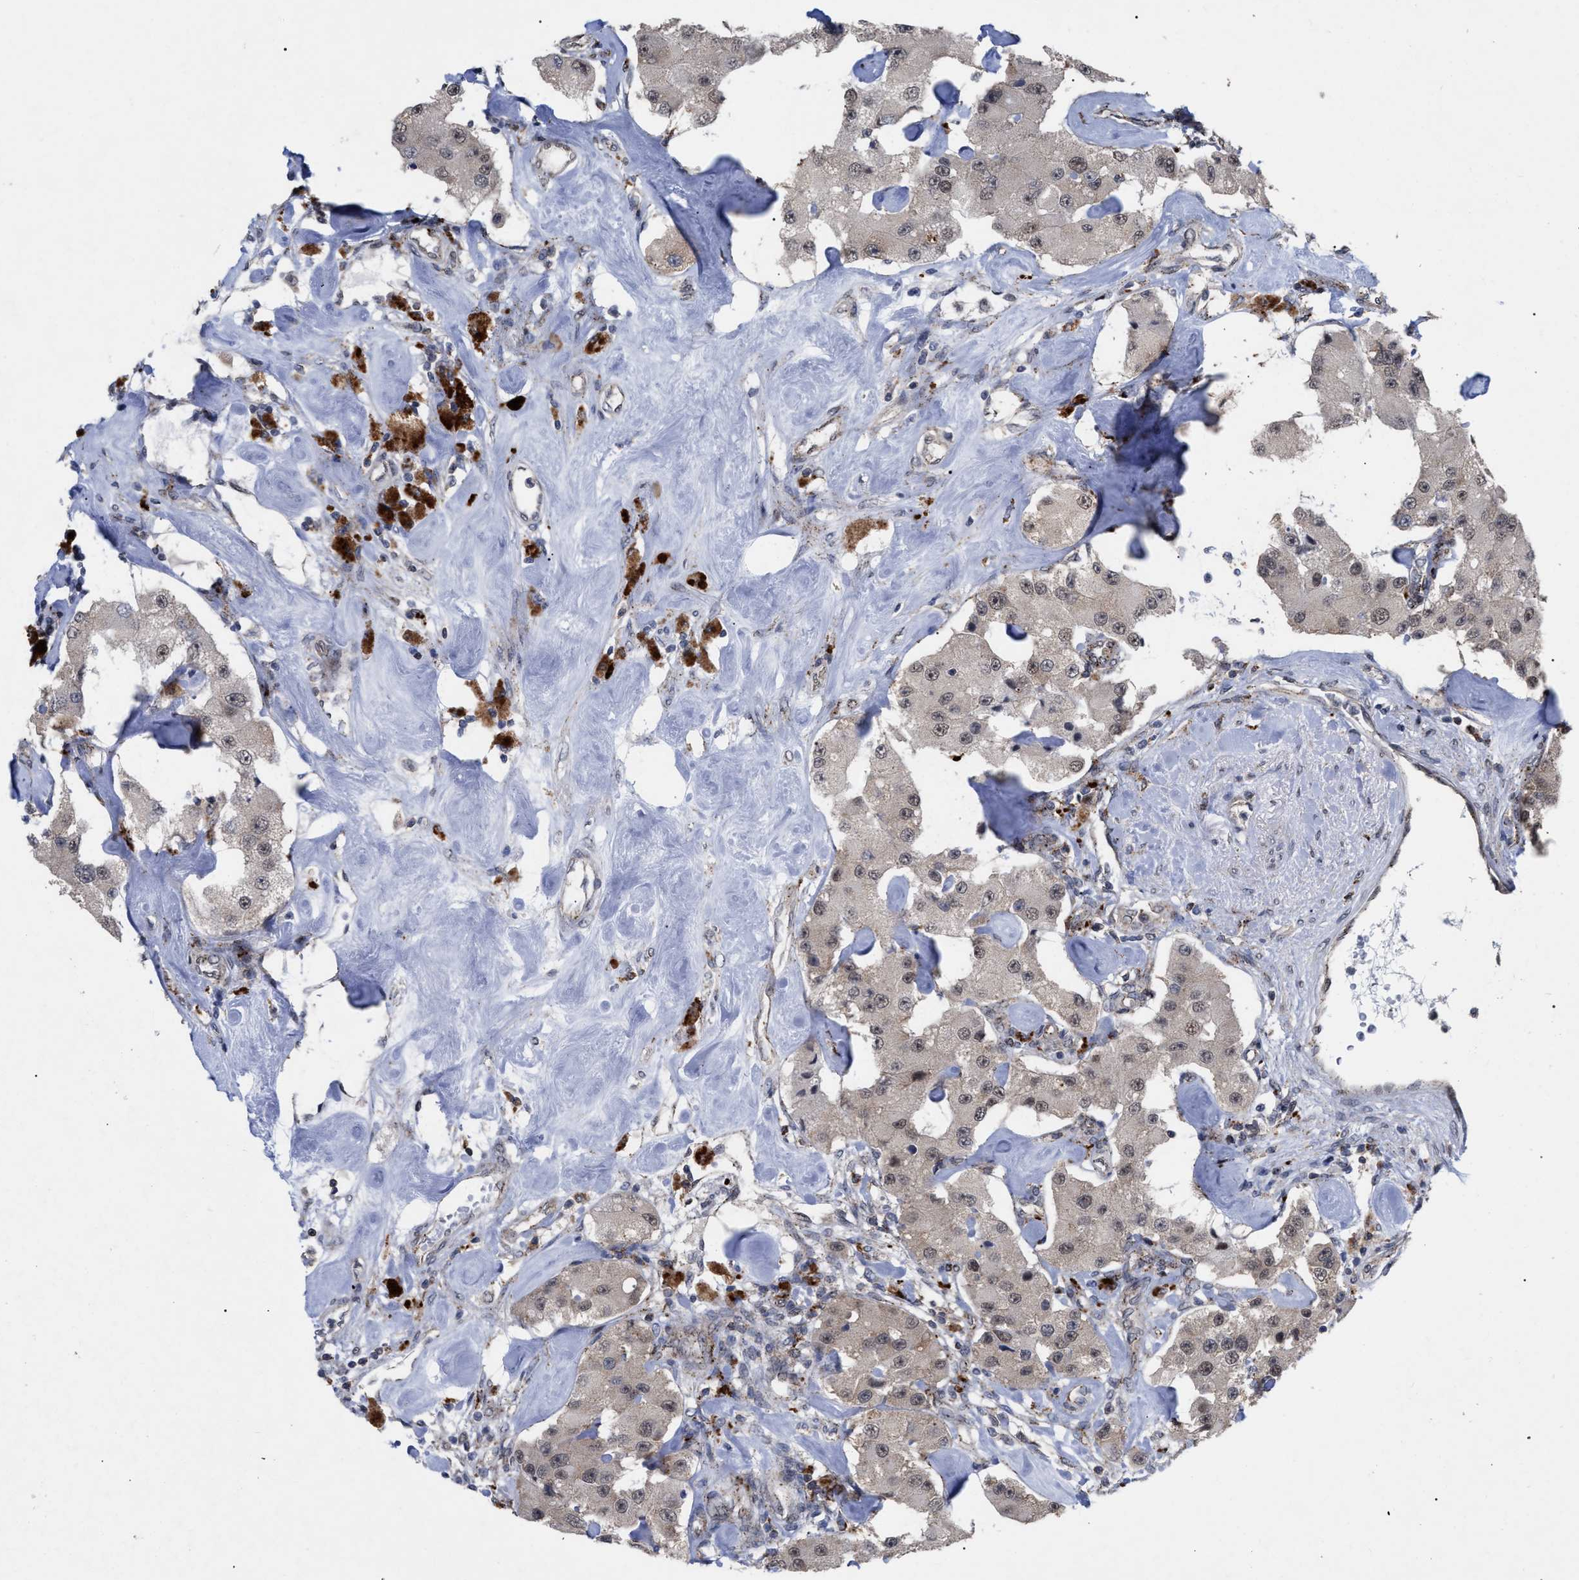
{"staining": {"intensity": "weak", "quantity": ">75%", "location": "nuclear"}, "tissue": "carcinoid", "cell_type": "Tumor cells", "image_type": "cancer", "snomed": [{"axis": "morphology", "description": "Carcinoid, malignant, NOS"}, {"axis": "topography", "description": "Pancreas"}], "caption": "Protein expression by immunohistochemistry reveals weak nuclear expression in approximately >75% of tumor cells in carcinoid (malignant).", "gene": "UPF1", "patient": {"sex": "male", "age": 41}}